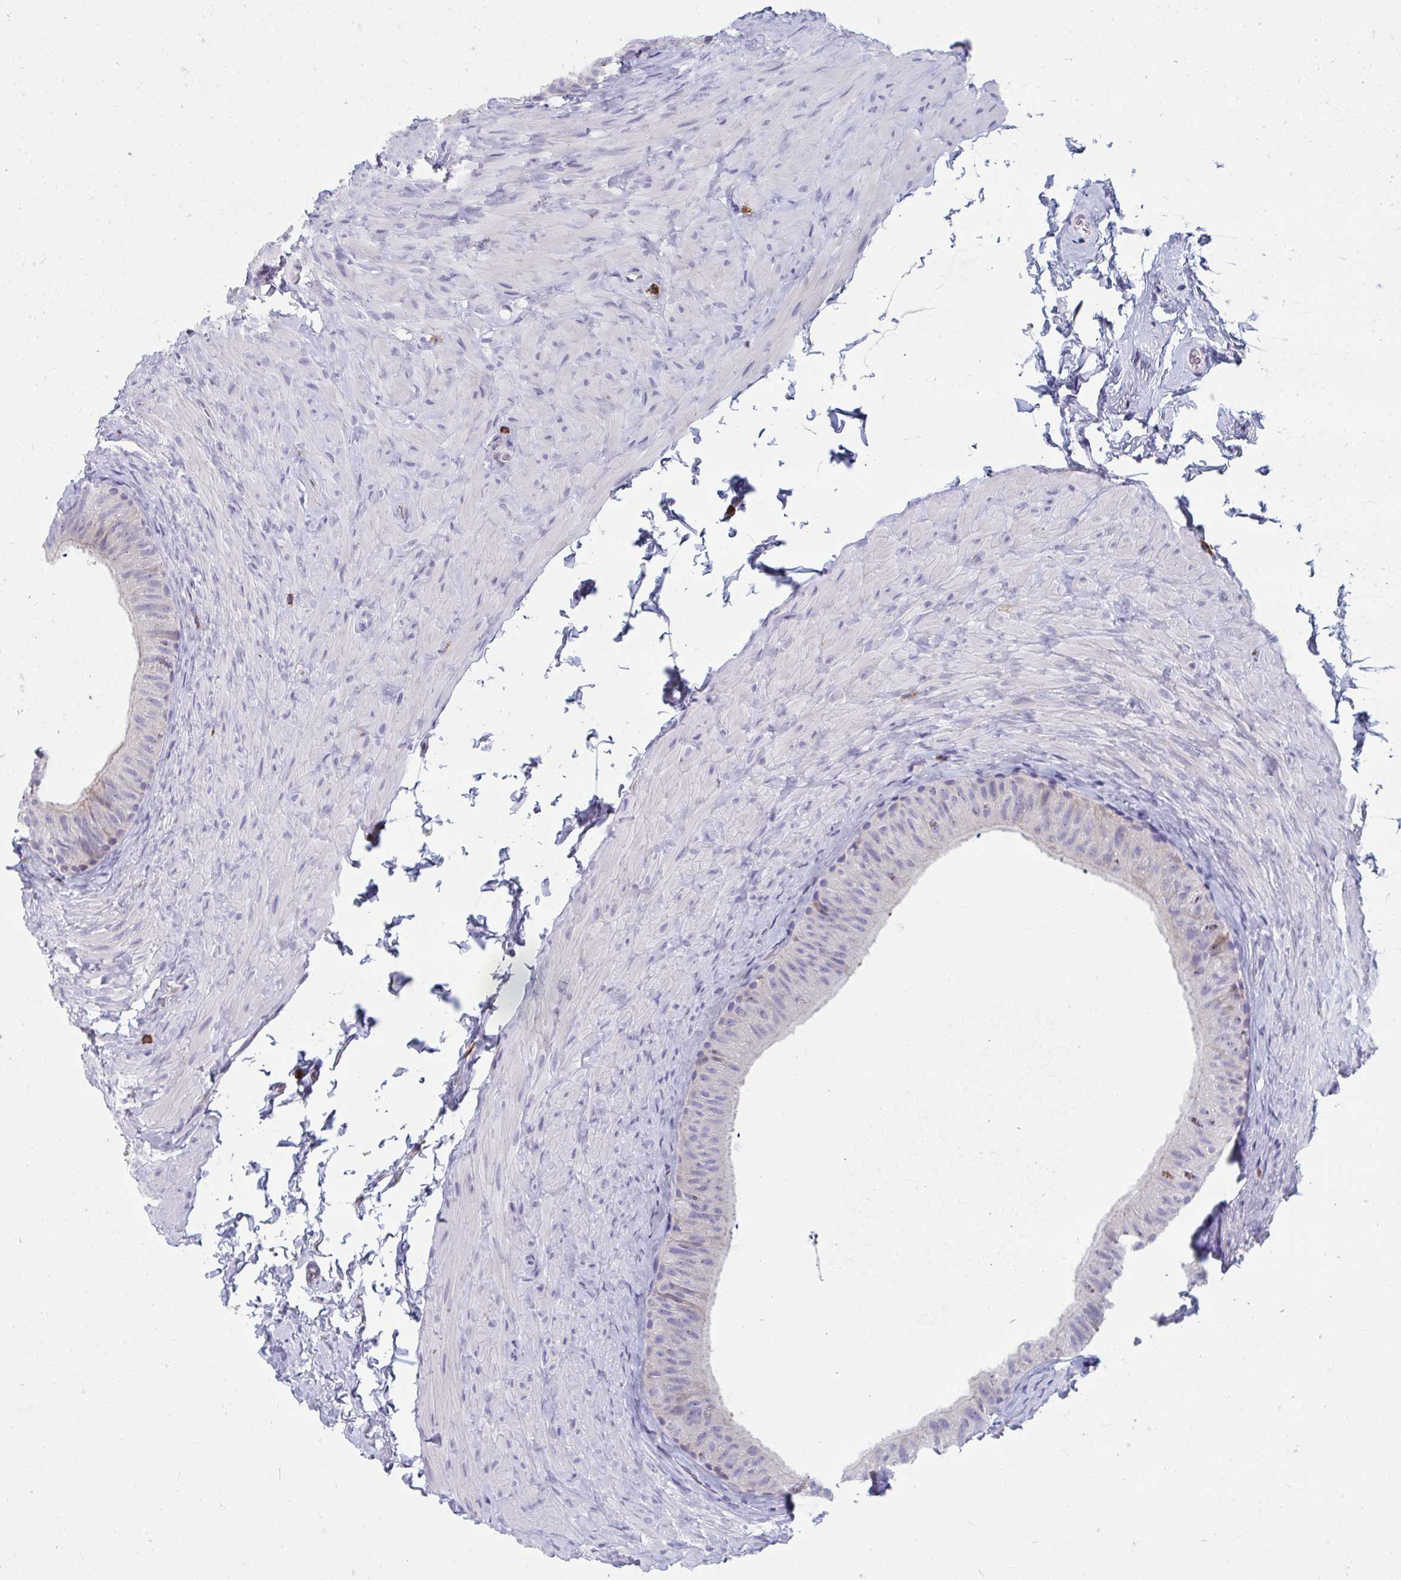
{"staining": {"intensity": "negative", "quantity": "none", "location": "none"}, "tissue": "epididymis", "cell_type": "Glandular cells", "image_type": "normal", "snomed": [{"axis": "morphology", "description": "Normal tissue, NOS"}, {"axis": "topography", "description": "Epididymis, spermatic cord, NOS"}, {"axis": "topography", "description": "Epididymis"}], "caption": "This is an immunohistochemistry histopathology image of benign human epididymis. There is no expression in glandular cells.", "gene": "EIF1AD", "patient": {"sex": "male", "age": 31}}